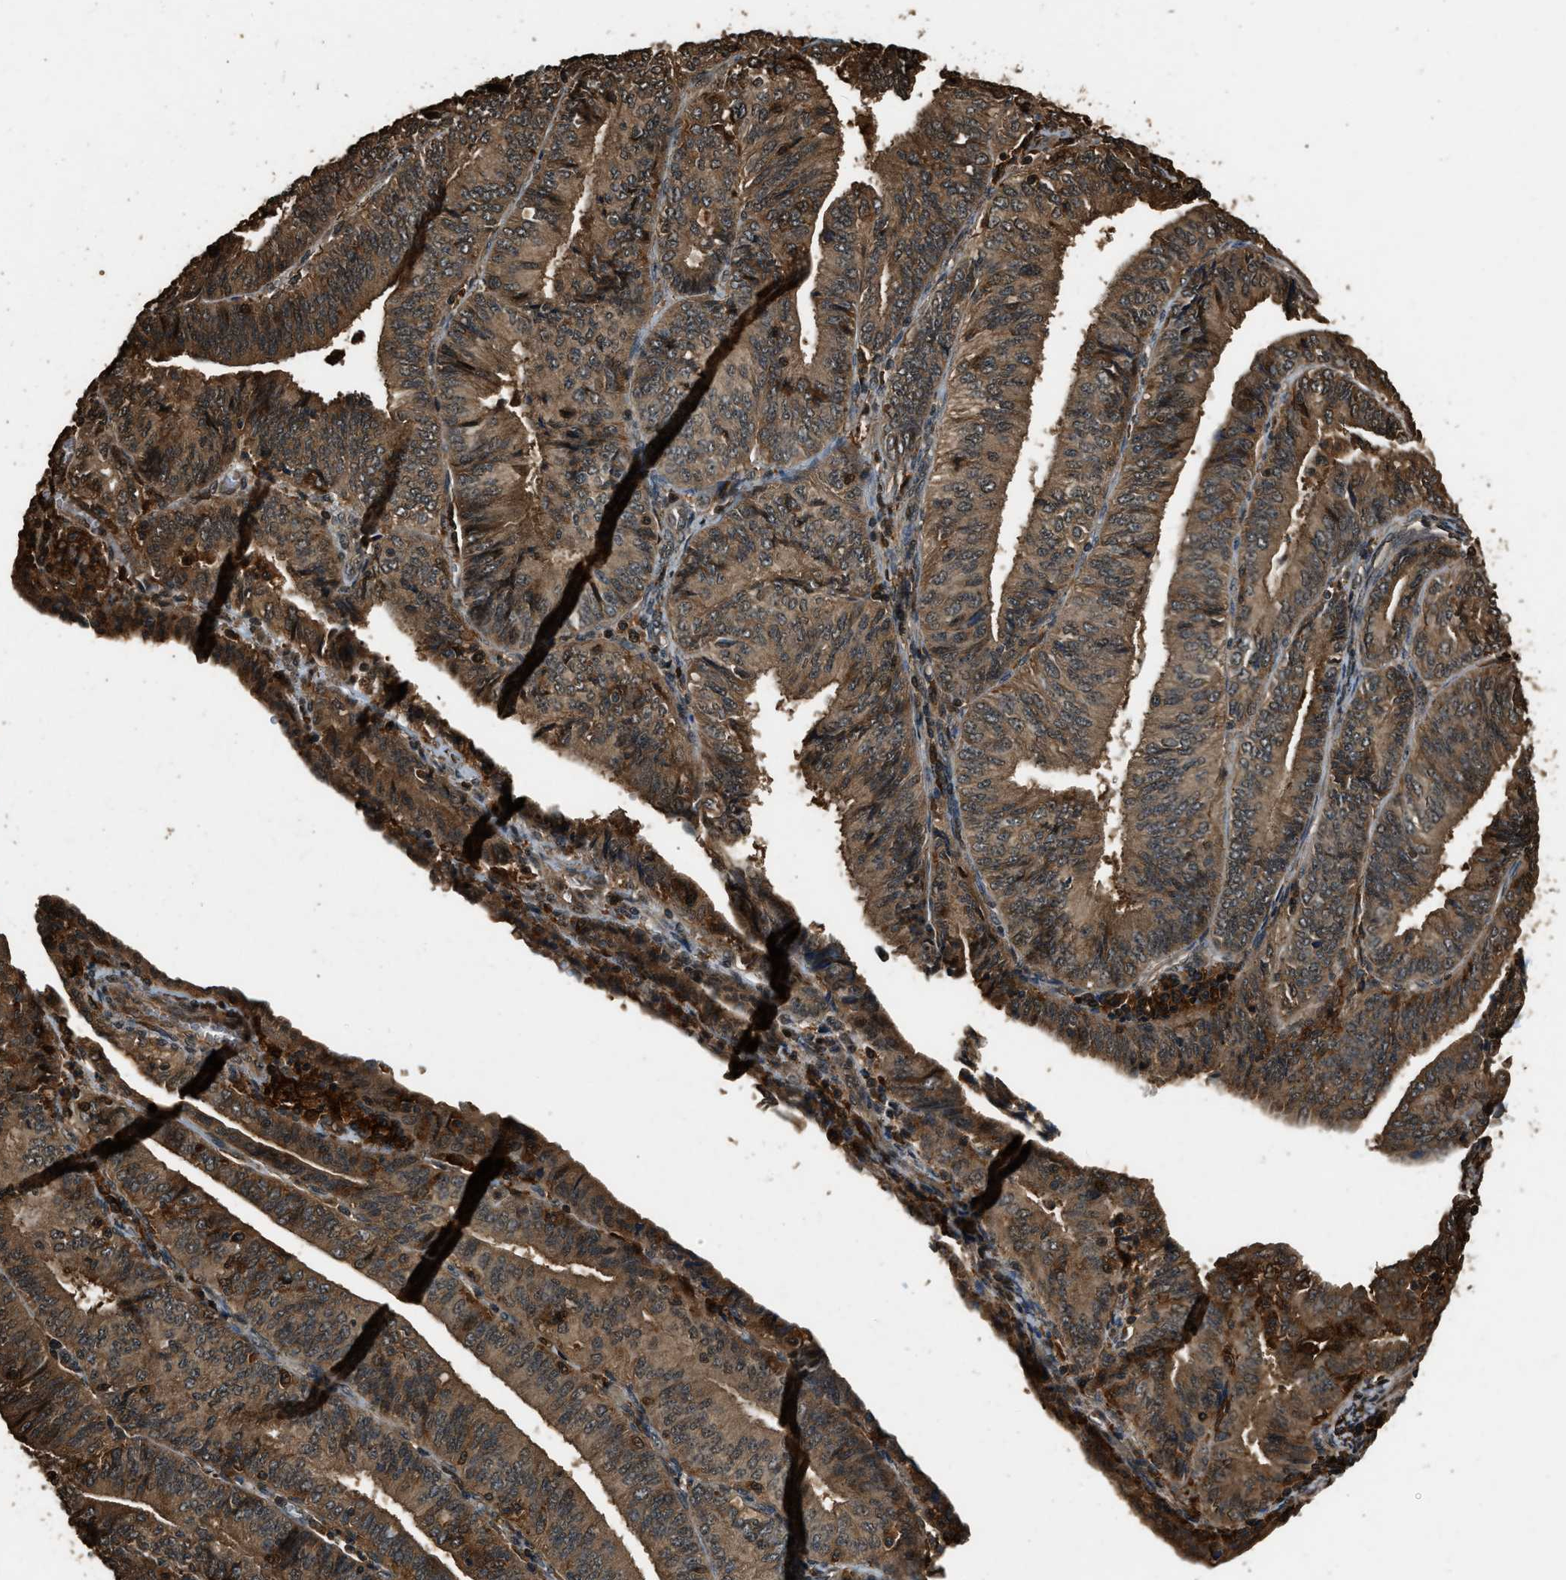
{"staining": {"intensity": "moderate", "quantity": ">75%", "location": "cytoplasmic/membranous"}, "tissue": "endometrial cancer", "cell_type": "Tumor cells", "image_type": "cancer", "snomed": [{"axis": "morphology", "description": "Adenocarcinoma, NOS"}, {"axis": "topography", "description": "Endometrium"}], "caption": "A medium amount of moderate cytoplasmic/membranous expression is appreciated in about >75% of tumor cells in endometrial cancer (adenocarcinoma) tissue.", "gene": "RAP2A", "patient": {"sex": "female", "age": 58}}